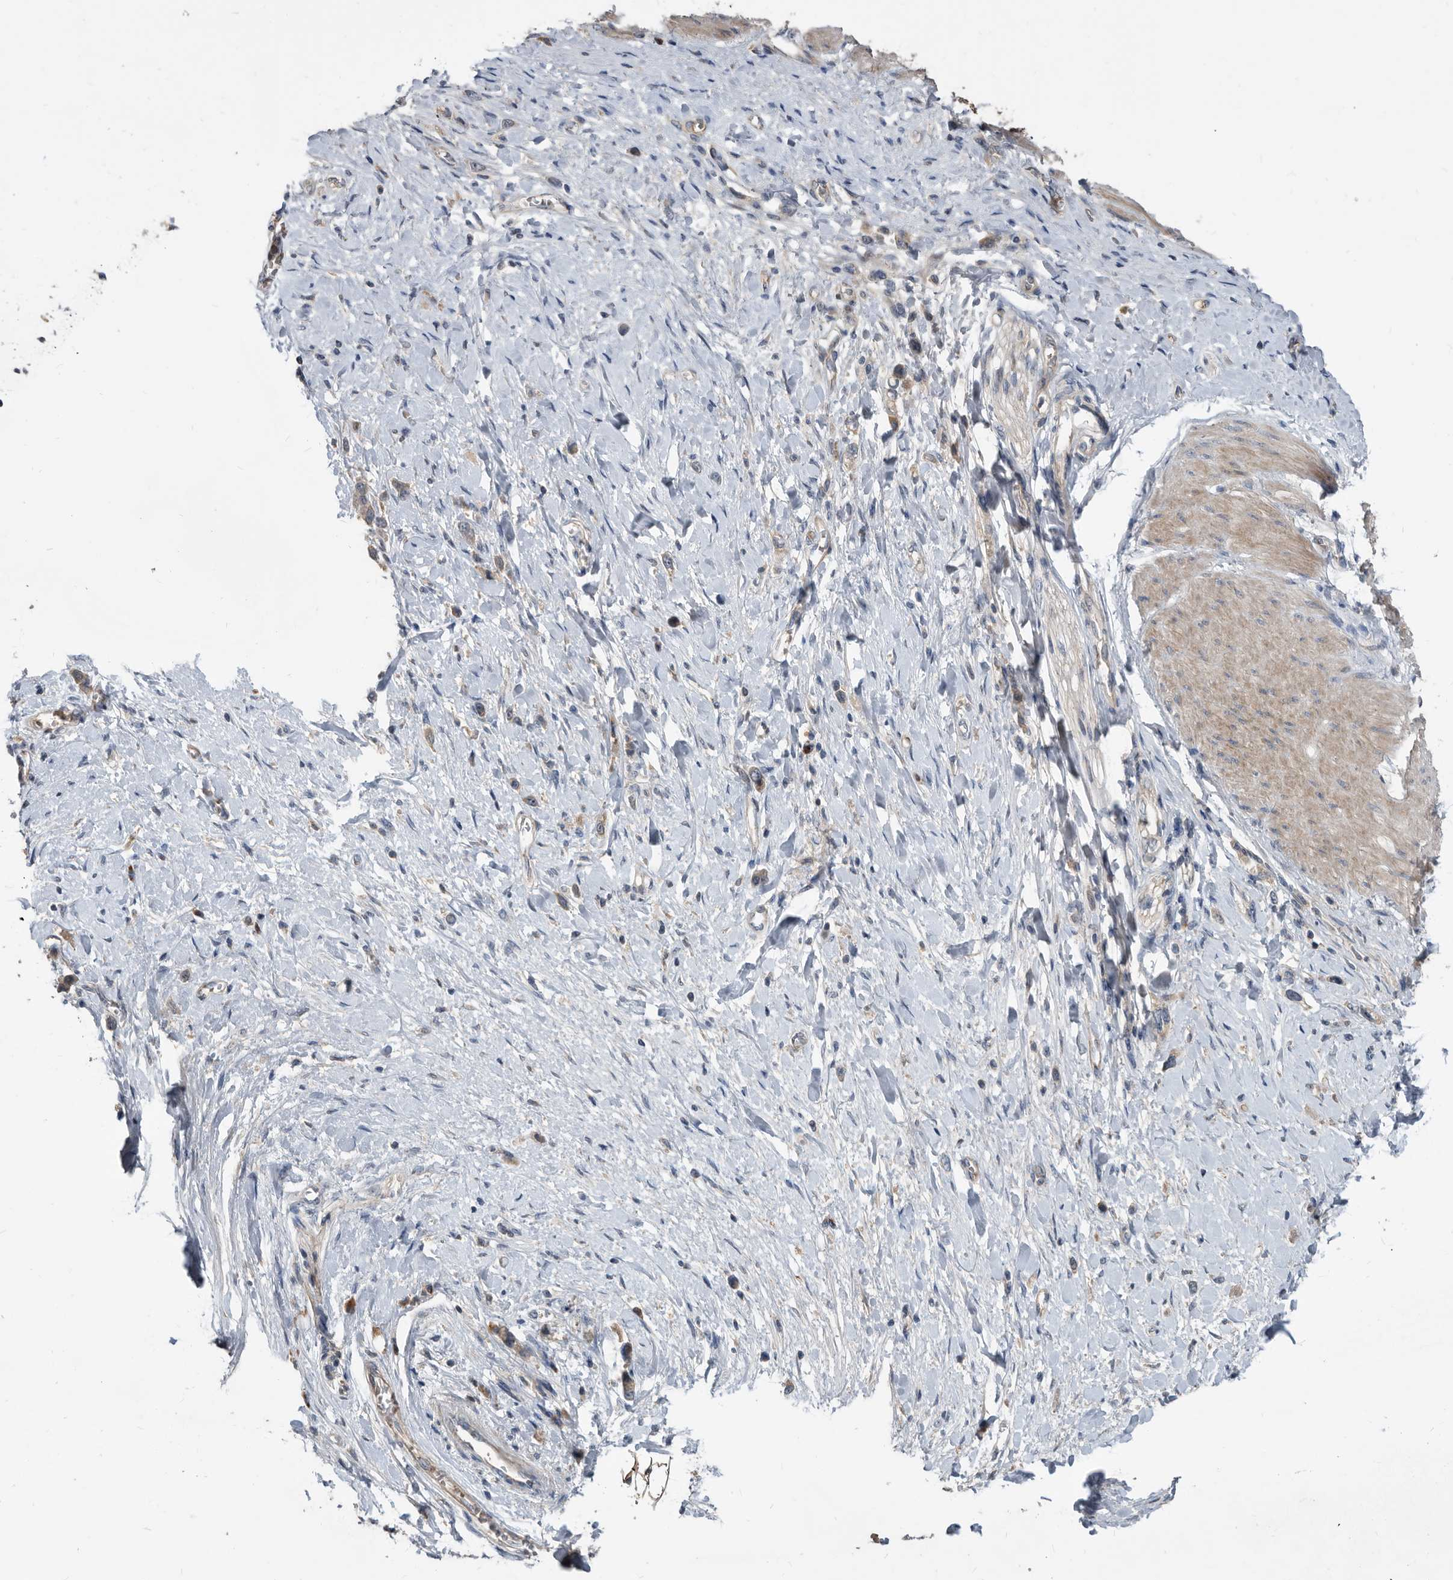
{"staining": {"intensity": "weak", "quantity": "<25%", "location": "cytoplasmic/membranous"}, "tissue": "stomach cancer", "cell_type": "Tumor cells", "image_type": "cancer", "snomed": [{"axis": "morphology", "description": "Adenocarcinoma, NOS"}, {"axis": "topography", "description": "Stomach"}], "caption": "Immunohistochemical staining of human stomach cancer (adenocarcinoma) demonstrates no significant positivity in tumor cells. (DAB (3,3'-diaminobenzidine) immunohistochemistry visualized using brightfield microscopy, high magnification).", "gene": "APEH", "patient": {"sex": "female", "age": 65}}